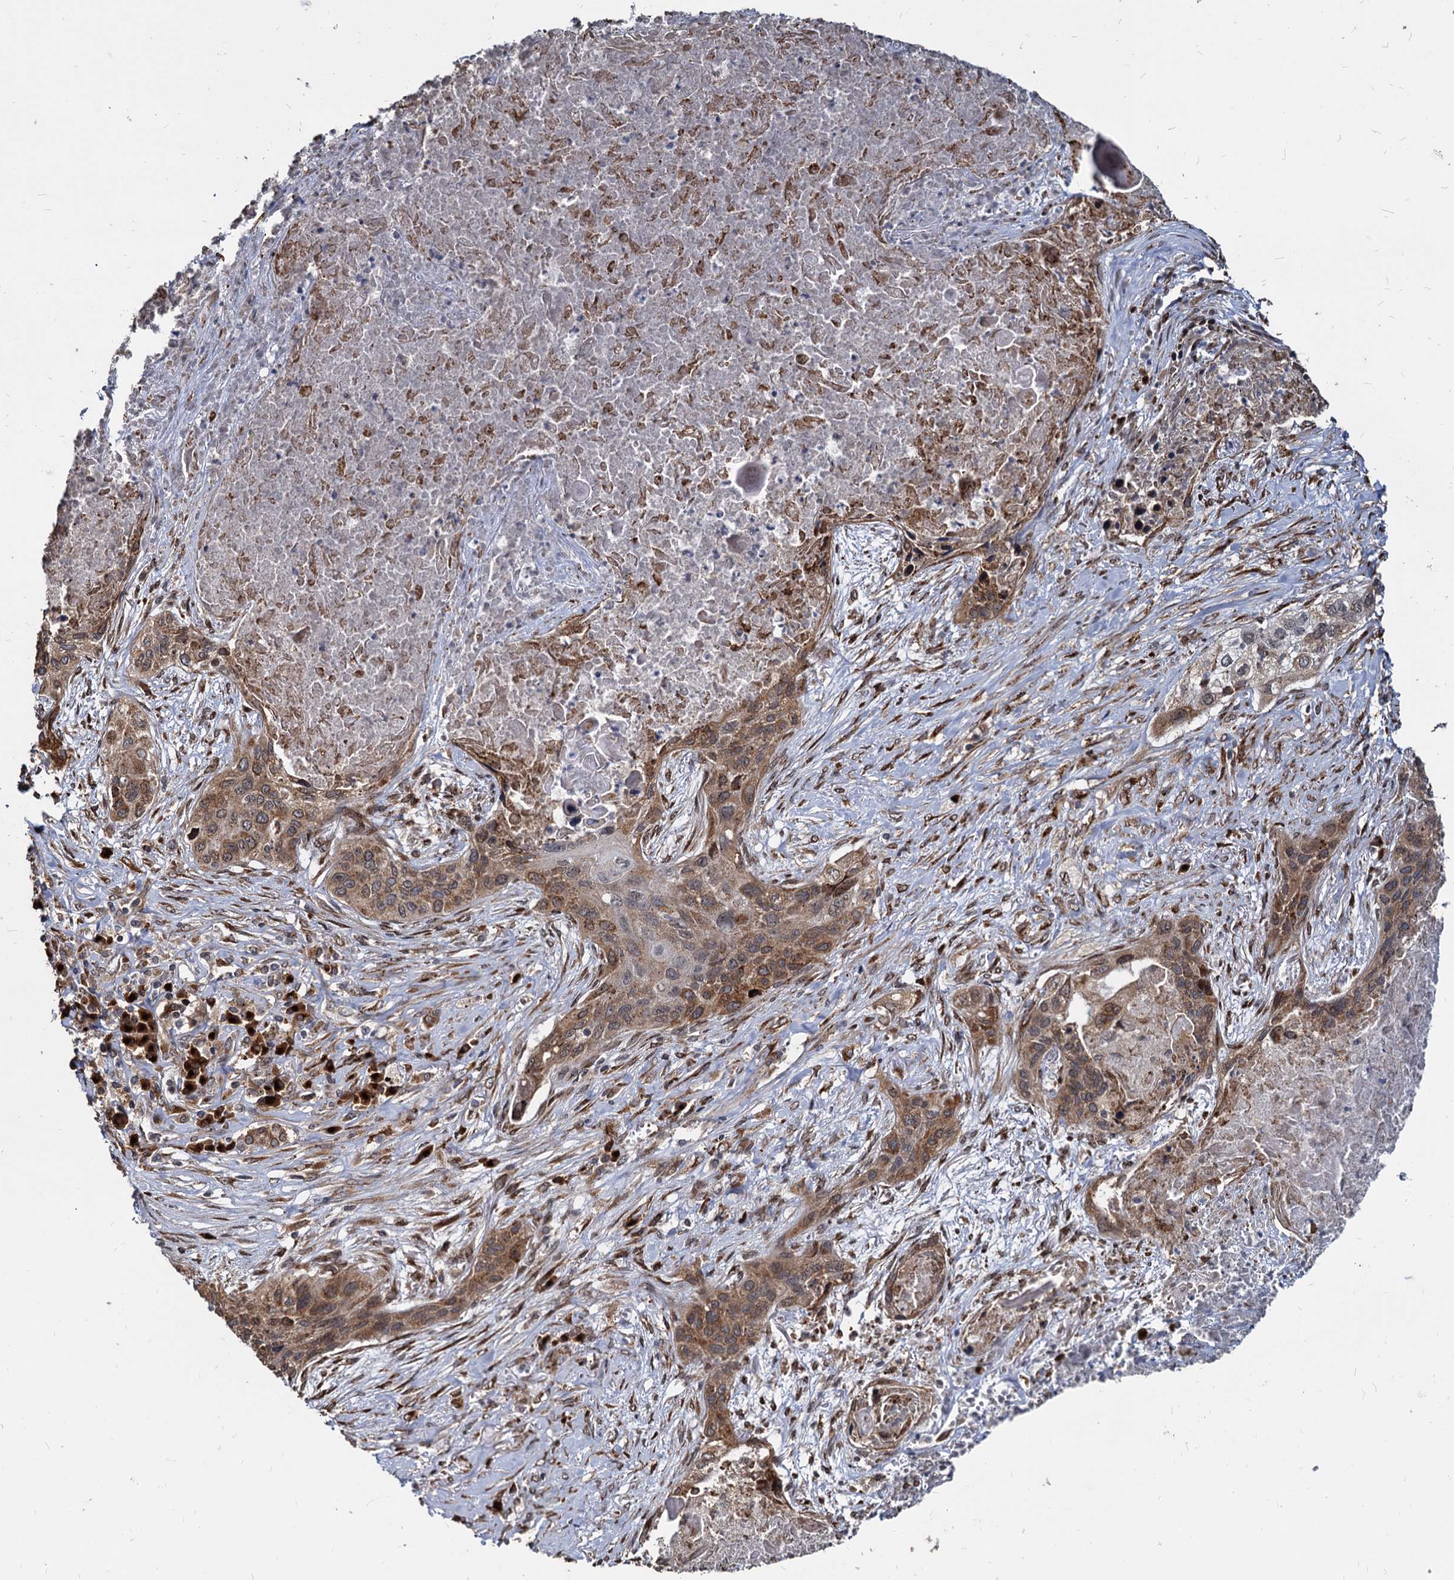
{"staining": {"intensity": "moderate", "quantity": ">75%", "location": "cytoplasmic/membranous"}, "tissue": "lung cancer", "cell_type": "Tumor cells", "image_type": "cancer", "snomed": [{"axis": "morphology", "description": "Squamous cell carcinoma, NOS"}, {"axis": "topography", "description": "Lung"}], "caption": "This is a histology image of IHC staining of lung squamous cell carcinoma, which shows moderate expression in the cytoplasmic/membranous of tumor cells.", "gene": "SAAL1", "patient": {"sex": "female", "age": 63}}